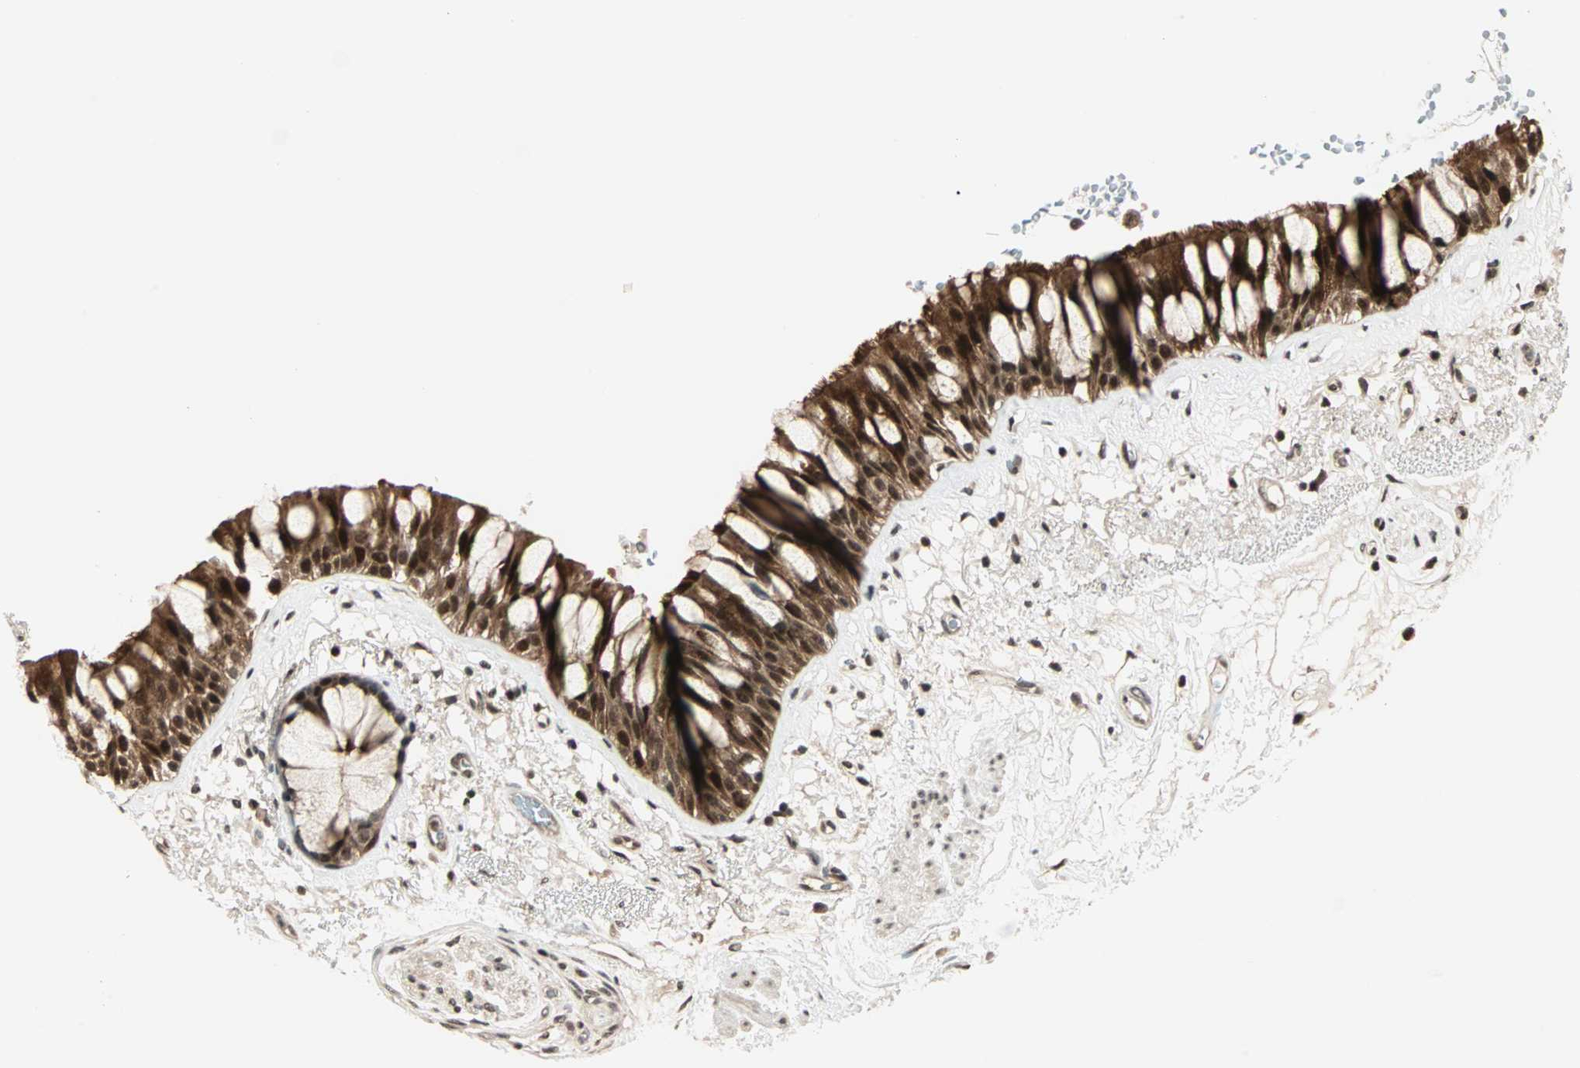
{"staining": {"intensity": "strong", "quantity": ">75%", "location": "cytoplasmic/membranous,nuclear"}, "tissue": "bronchus", "cell_type": "Respiratory epithelial cells", "image_type": "normal", "snomed": [{"axis": "morphology", "description": "Normal tissue, NOS"}, {"axis": "topography", "description": "Bronchus"}], "caption": "IHC of normal bronchus shows high levels of strong cytoplasmic/membranous,nuclear expression in about >75% of respiratory epithelial cells.", "gene": "ZNF44", "patient": {"sex": "male", "age": 66}}